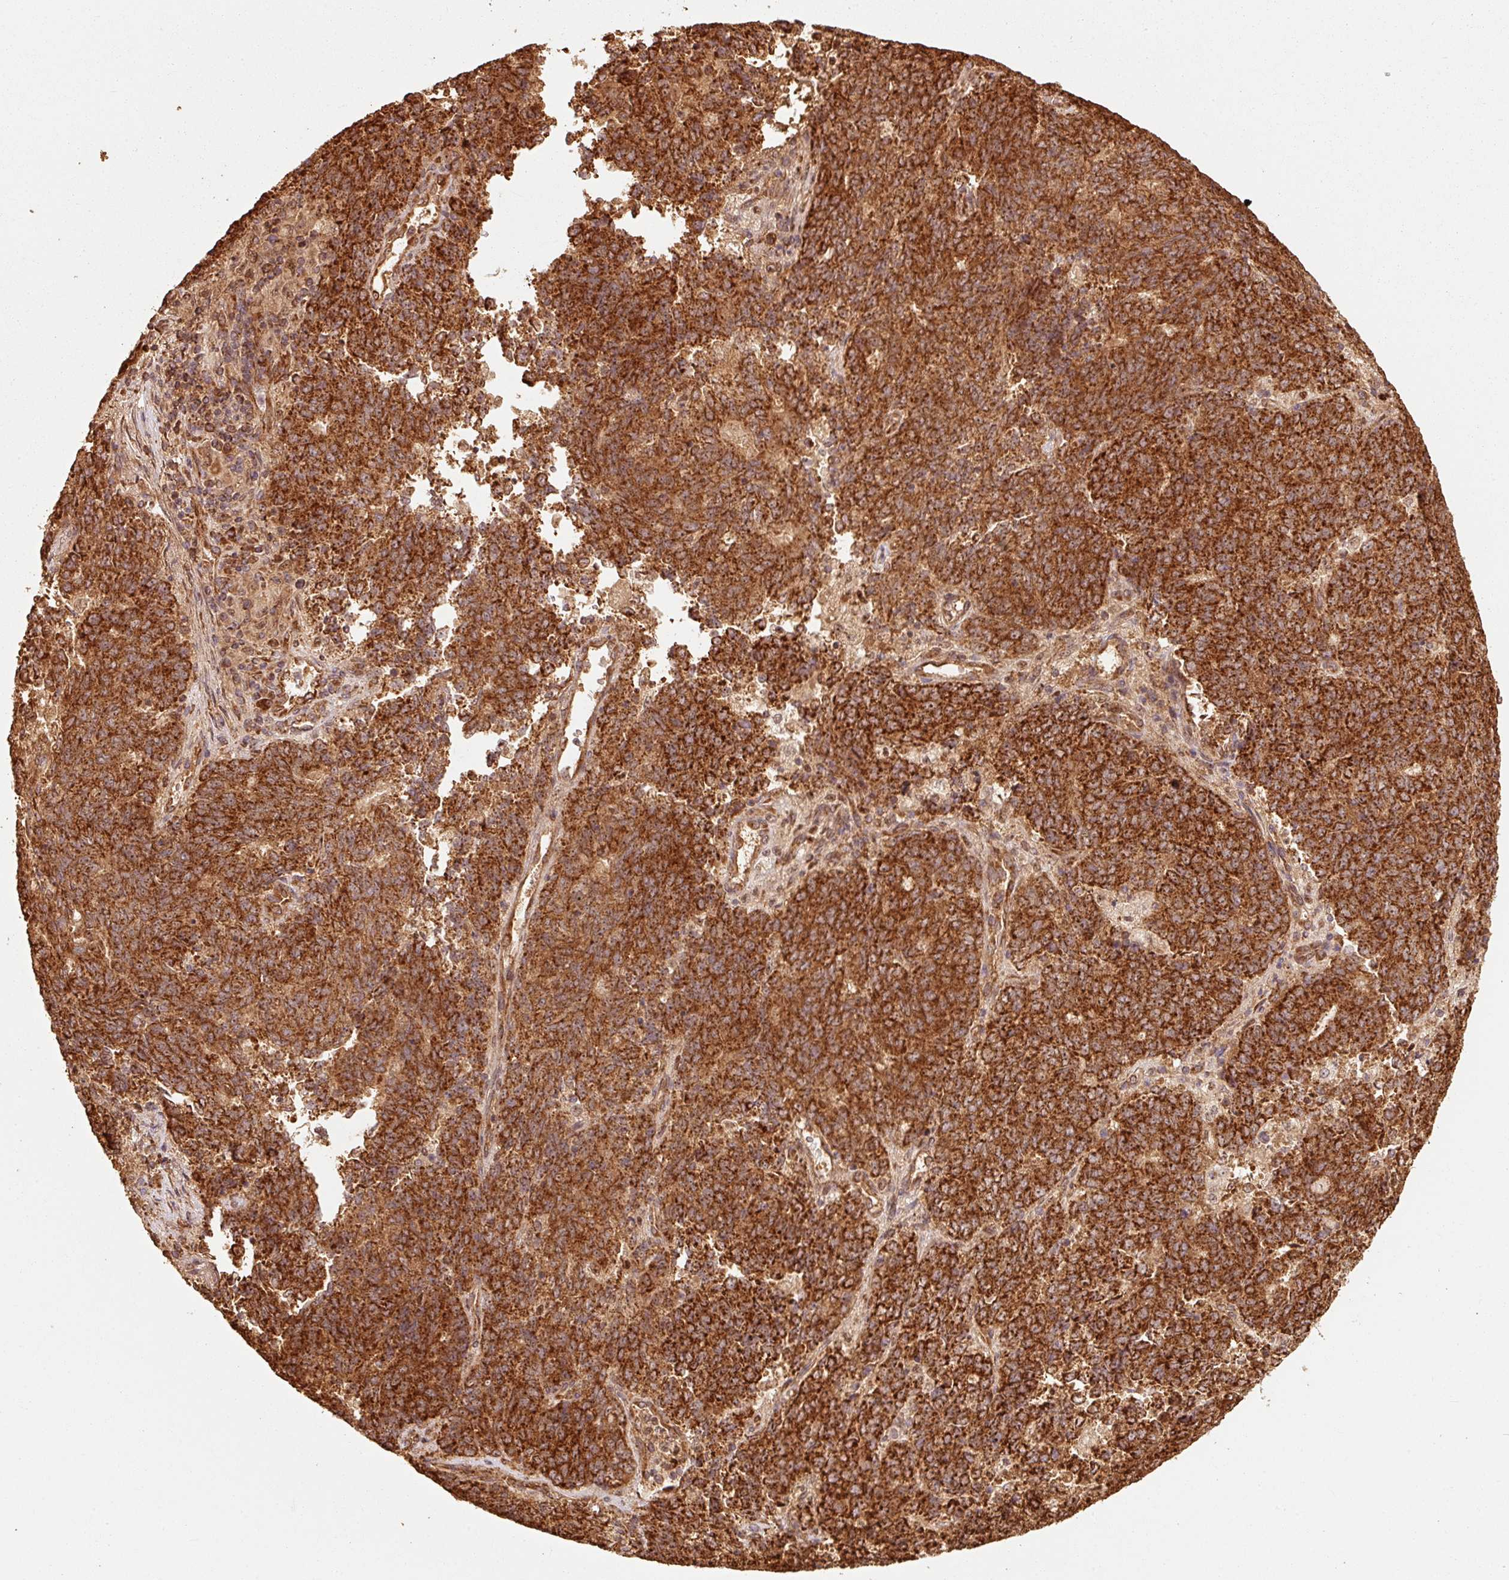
{"staining": {"intensity": "strong", "quantity": ">75%", "location": "cytoplasmic/membranous"}, "tissue": "endometrial cancer", "cell_type": "Tumor cells", "image_type": "cancer", "snomed": [{"axis": "morphology", "description": "Adenocarcinoma, NOS"}, {"axis": "topography", "description": "Endometrium"}], "caption": "Endometrial cancer (adenocarcinoma) stained with DAB (3,3'-diaminobenzidine) immunohistochemistry exhibits high levels of strong cytoplasmic/membranous positivity in approximately >75% of tumor cells. (Stains: DAB in brown, nuclei in blue, Microscopy: brightfield microscopy at high magnification).", "gene": "MRPL16", "patient": {"sex": "female", "age": 80}}